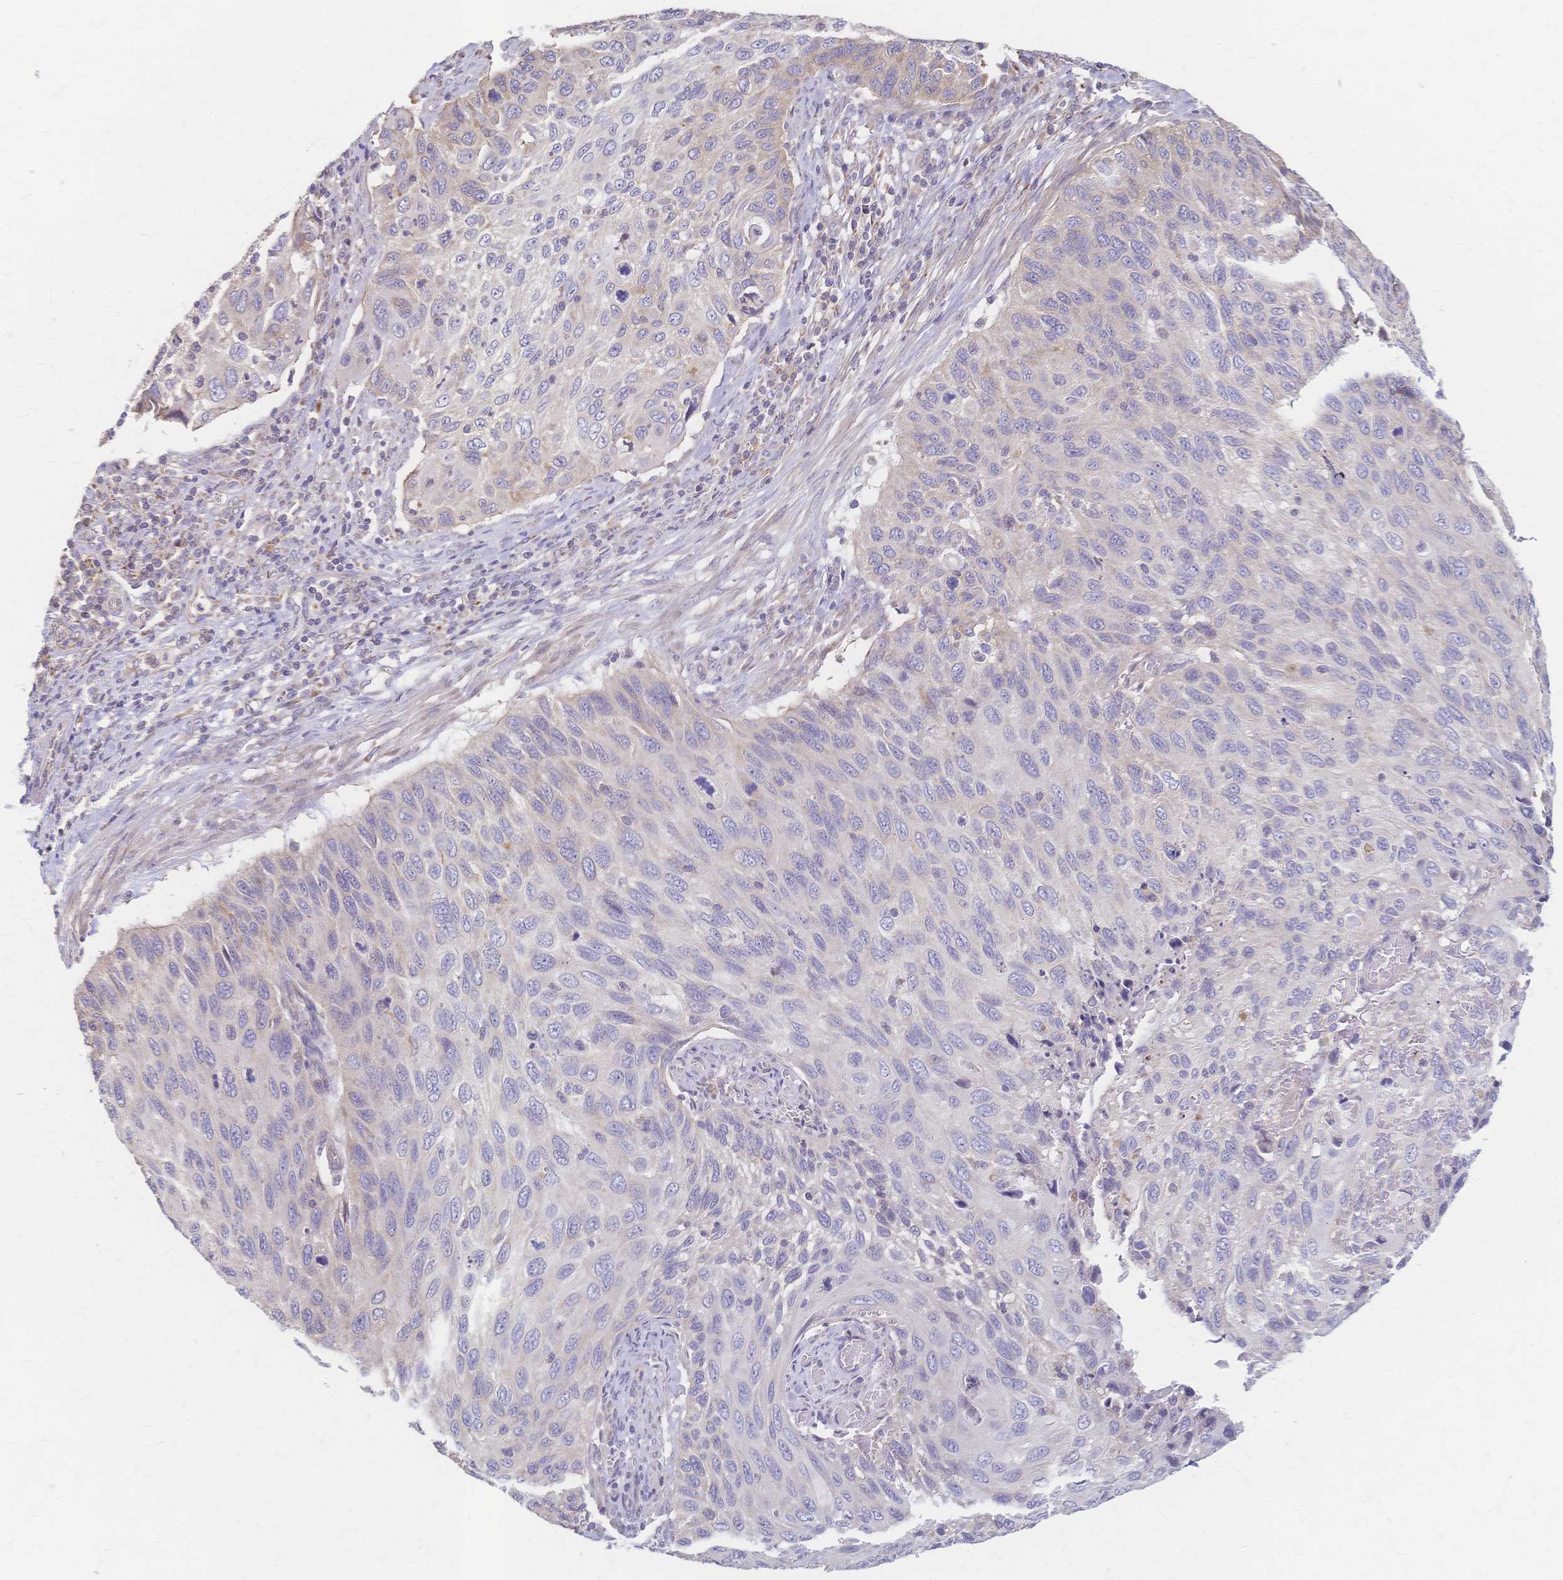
{"staining": {"intensity": "weak", "quantity": "<25%", "location": "cytoplasmic/membranous"}, "tissue": "cervical cancer", "cell_type": "Tumor cells", "image_type": "cancer", "snomed": [{"axis": "morphology", "description": "Squamous cell carcinoma, NOS"}, {"axis": "topography", "description": "Cervix"}], "caption": "The immunohistochemistry (IHC) photomicrograph has no significant staining in tumor cells of cervical cancer tissue.", "gene": "CYB5A", "patient": {"sex": "female", "age": 70}}